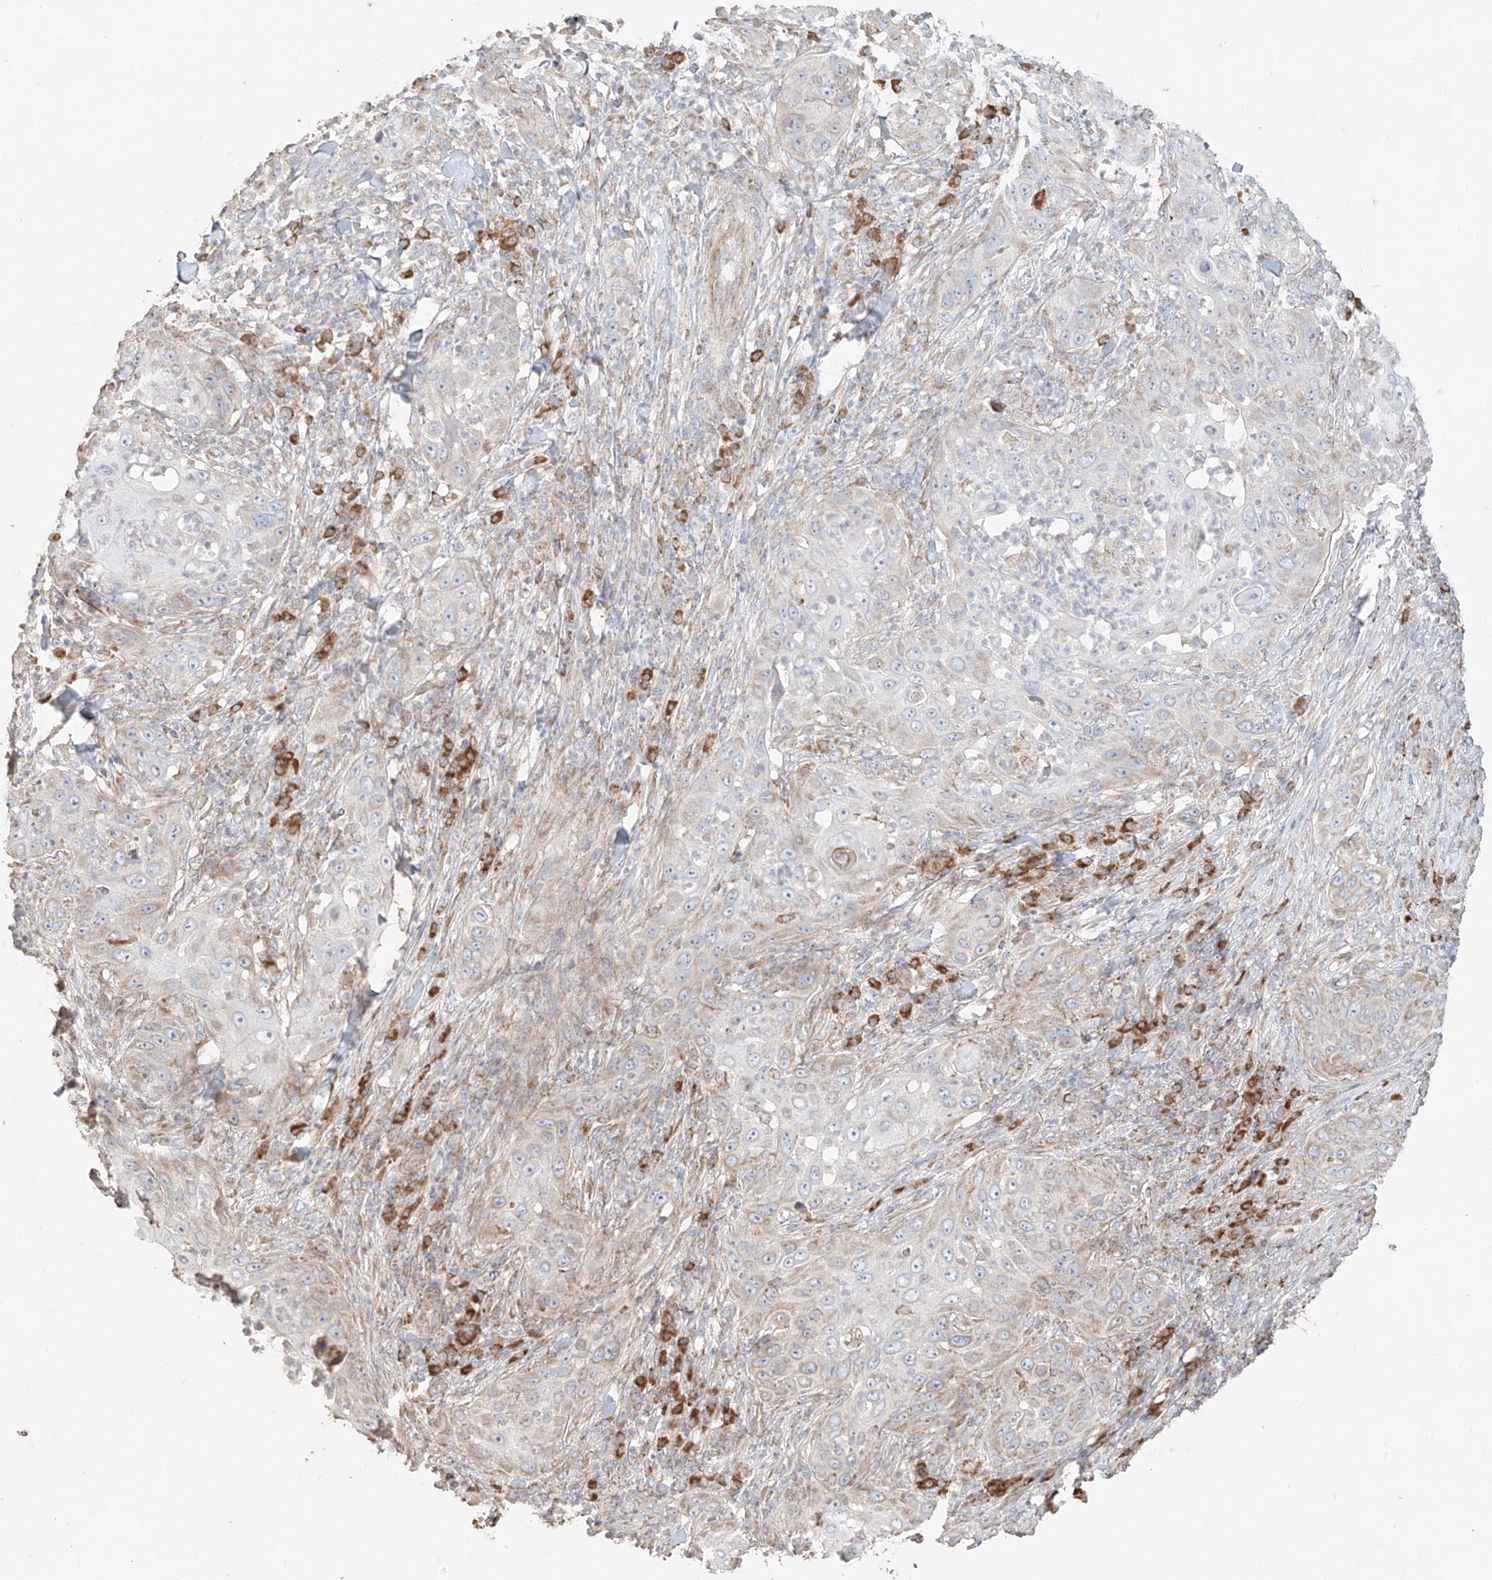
{"staining": {"intensity": "moderate", "quantity": "<25%", "location": "cytoplasmic/membranous"}, "tissue": "skin cancer", "cell_type": "Tumor cells", "image_type": "cancer", "snomed": [{"axis": "morphology", "description": "Squamous cell carcinoma, NOS"}, {"axis": "topography", "description": "Skin"}], "caption": "This is an image of immunohistochemistry (IHC) staining of squamous cell carcinoma (skin), which shows moderate expression in the cytoplasmic/membranous of tumor cells.", "gene": "COLGALT2", "patient": {"sex": "female", "age": 44}}